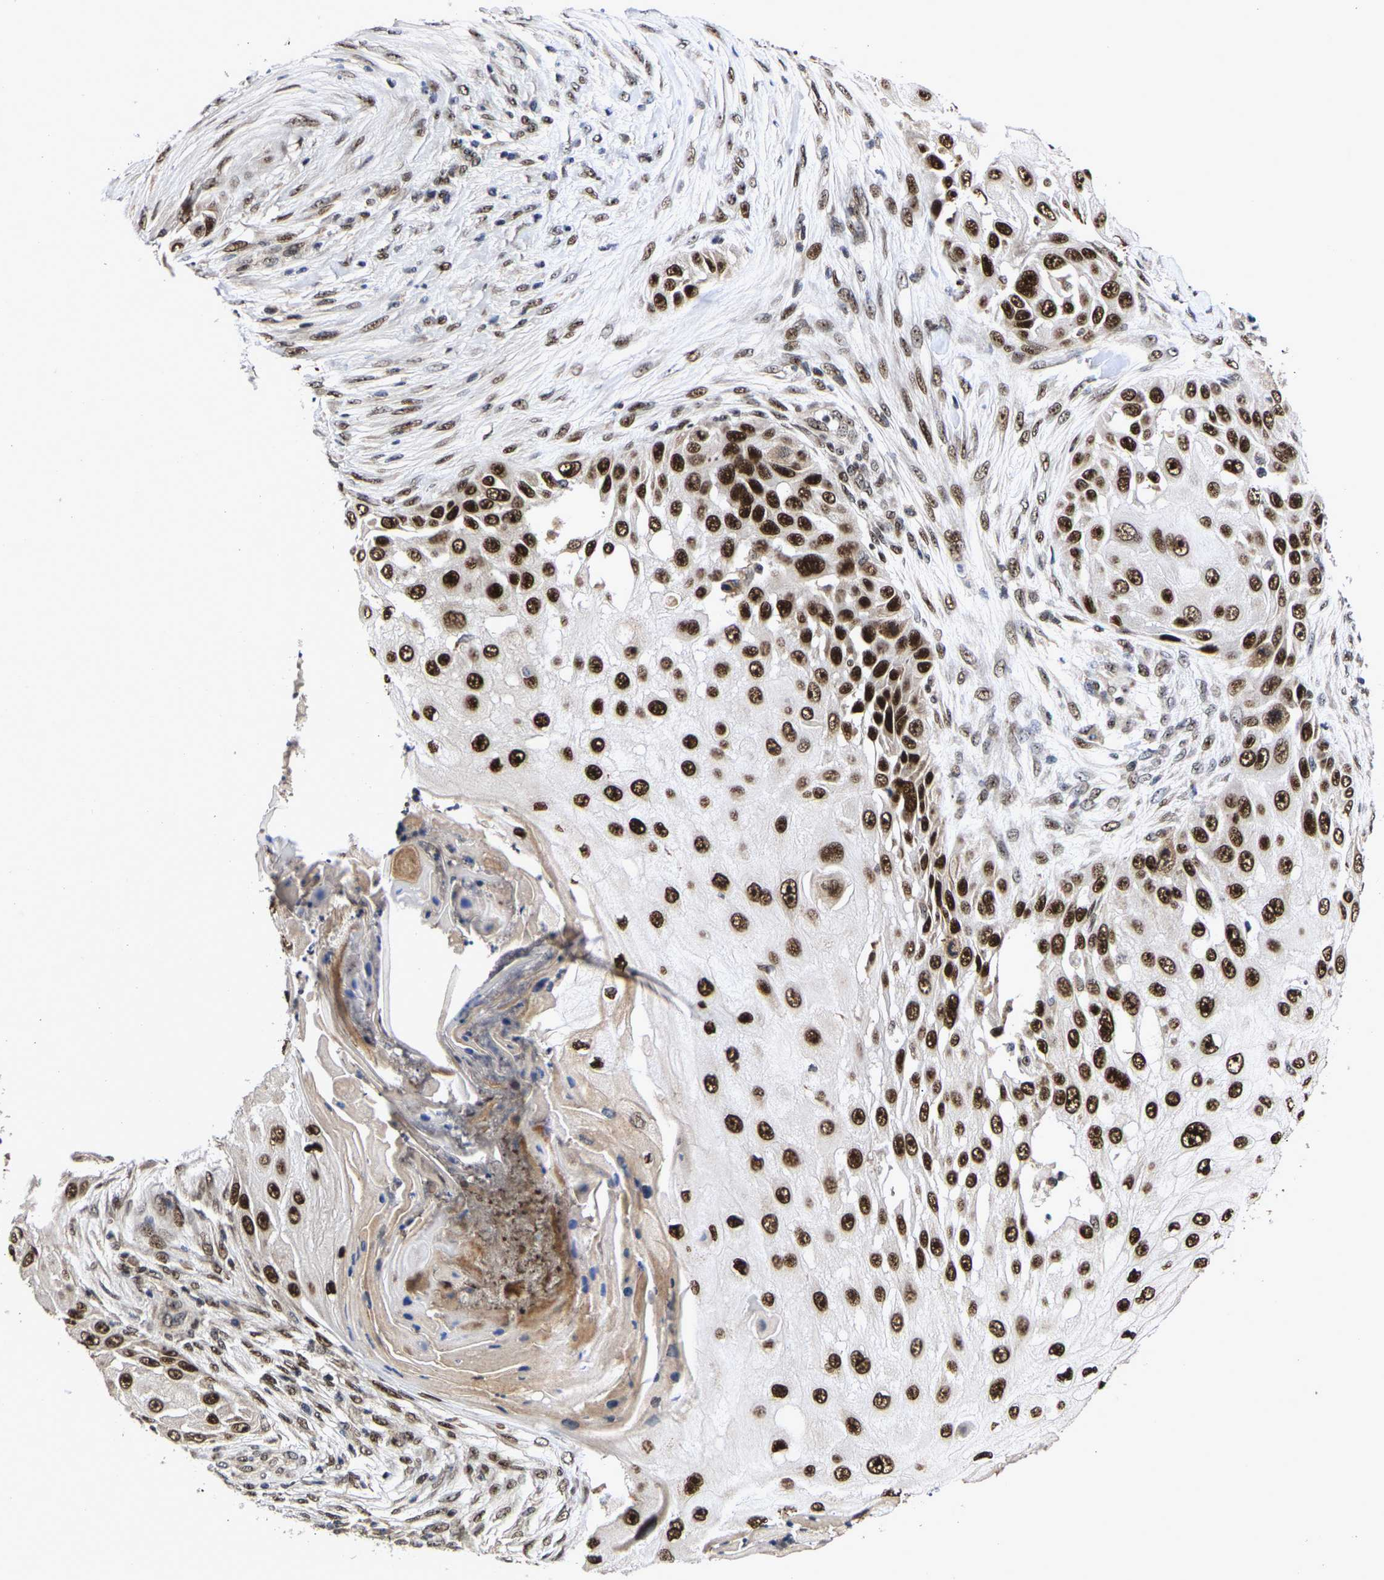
{"staining": {"intensity": "strong", "quantity": ">75%", "location": "nuclear"}, "tissue": "skin cancer", "cell_type": "Tumor cells", "image_type": "cancer", "snomed": [{"axis": "morphology", "description": "Squamous cell carcinoma, NOS"}, {"axis": "topography", "description": "Skin"}], "caption": "This histopathology image exhibits IHC staining of skin cancer (squamous cell carcinoma), with high strong nuclear positivity in approximately >75% of tumor cells.", "gene": "JUNB", "patient": {"sex": "female", "age": 44}}